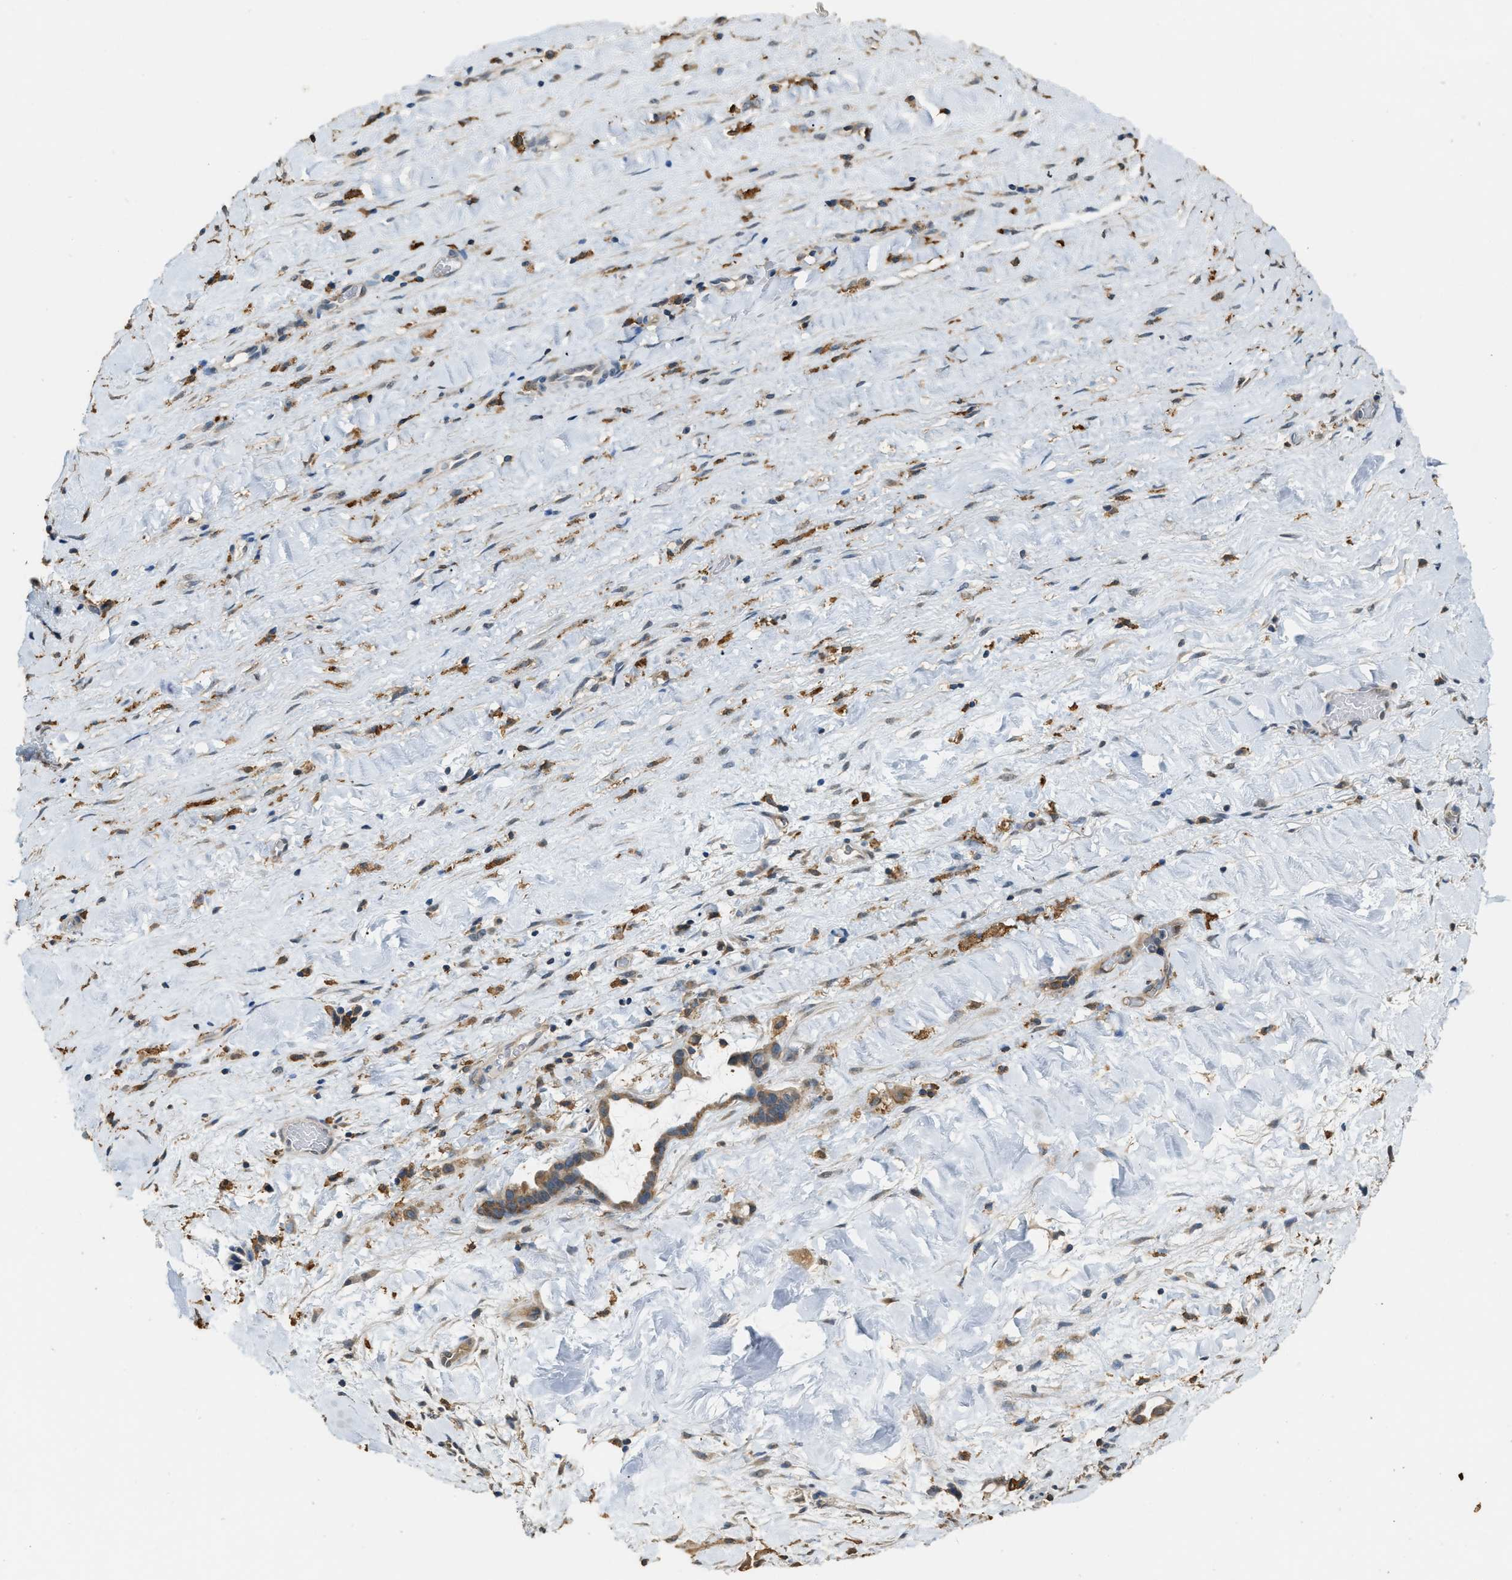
{"staining": {"intensity": "moderate", "quantity": ">75%", "location": "cytoplasmic/membranous"}, "tissue": "liver cancer", "cell_type": "Tumor cells", "image_type": "cancer", "snomed": [{"axis": "morphology", "description": "Cholangiocarcinoma"}, {"axis": "topography", "description": "Liver"}], "caption": "Liver cancer (cholangiocarcinoma) stained for a protein displays moderate cytoplasmic/membranous positivity in tumor cells.", "gene": "GCN1", "patient": {"sex": "female", "age": 65}}